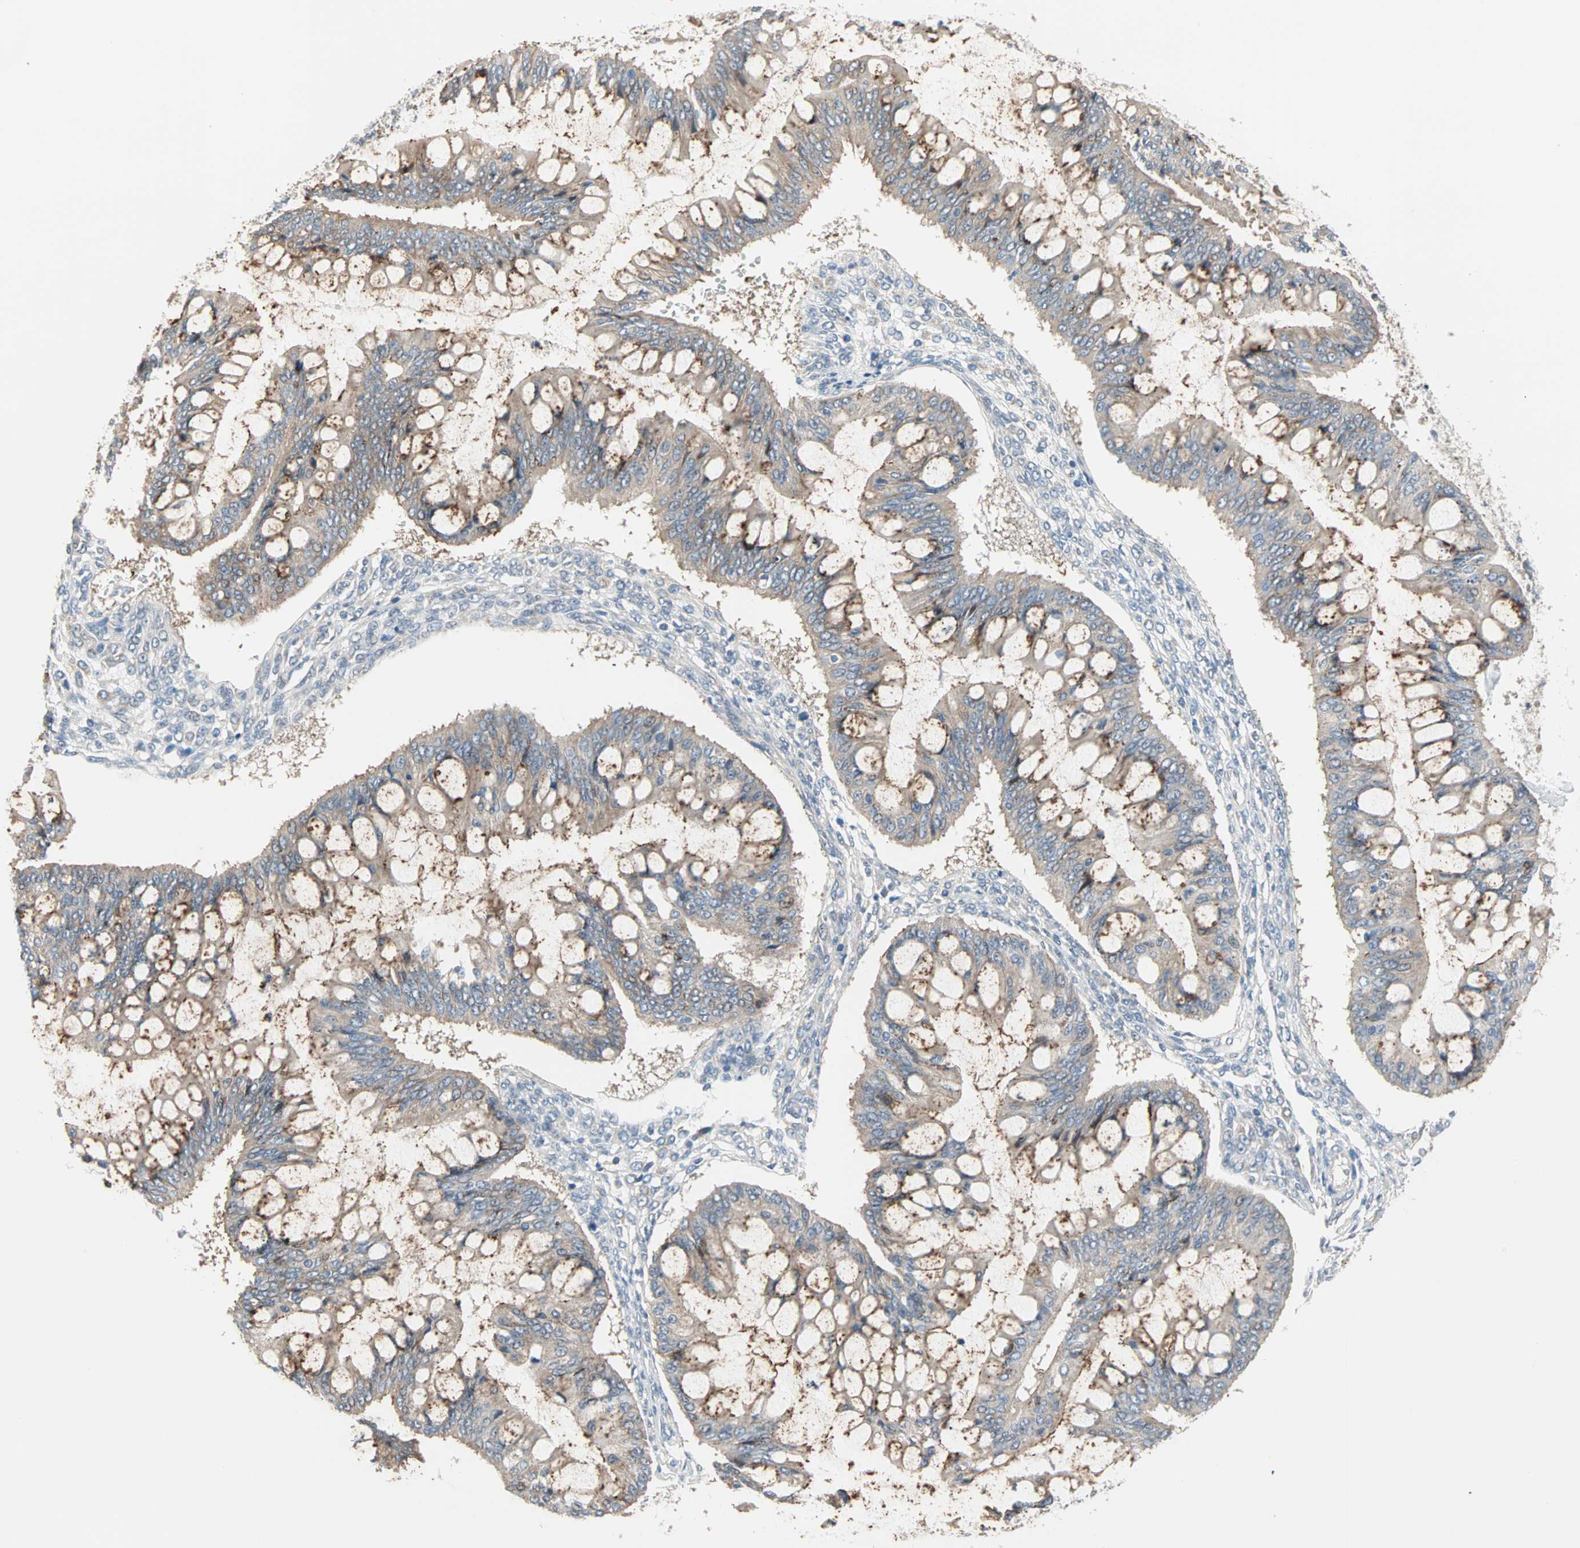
{"staining": {"intensity": "weak", "quantity": ">75%", "location": "cytoplasmic/membranous"}, "tissue": "ovarian cancer", "cell_type": "Tumor cells", "image_type": "cancer", "snomed": [{"axis": "morphology", "description": "Cystadenocarcinoma, mucinous, NOS"}, {"axis": "topography", "description": "Ovary"}], "caption": "Ovarian mucinous cystadenocarcinoma stained with immunohistochemistry (IHC) demonstrates weak cytoplasmic/membranous positivity in about >75% of tumor cells.", "gene": "SAR1A", "patient": {"sex": "female", "age": 73}}